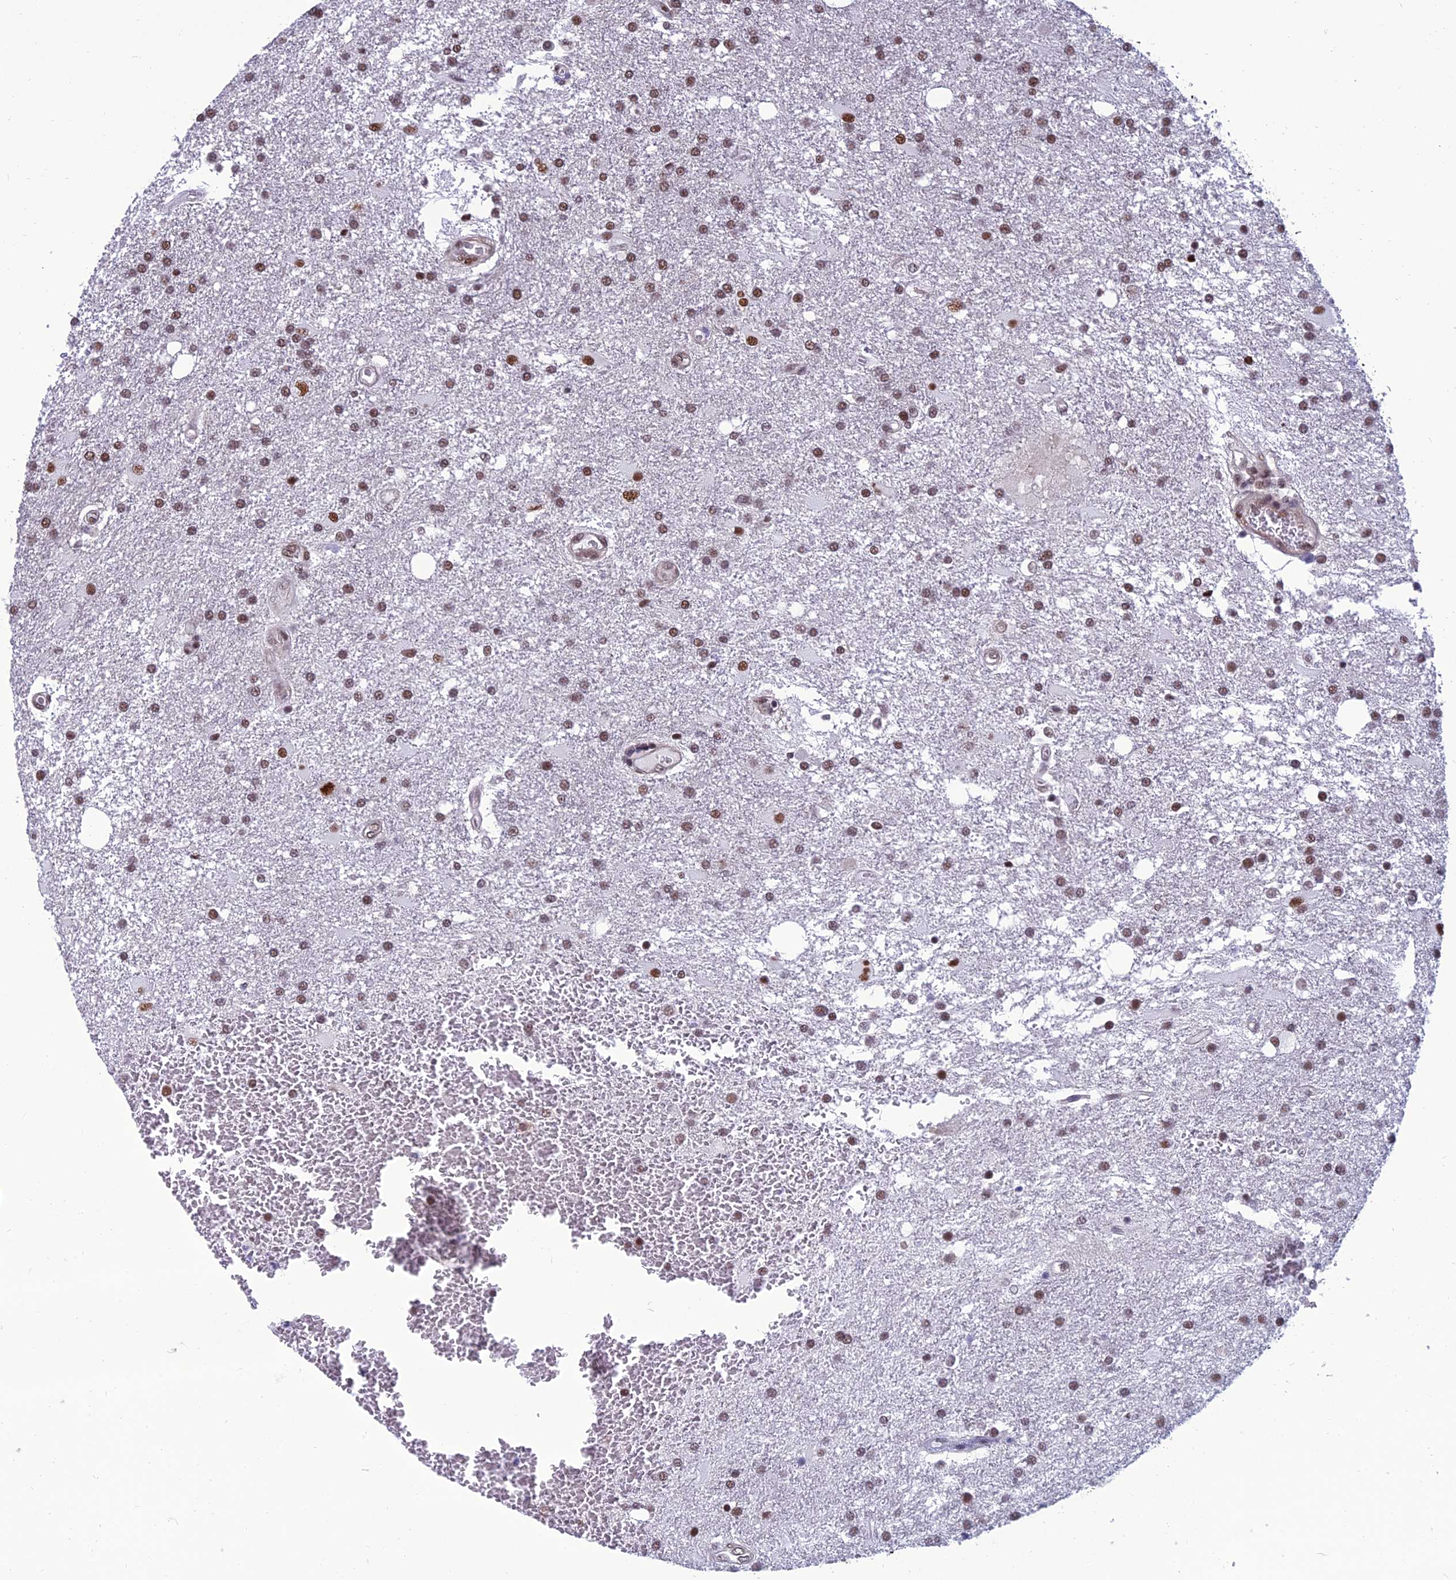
{"staining": {"intensity": "moderate", "quantity": ">75%", "location": "nuclear"}, "tissue": "glioma", "cell_type": "Tumor cells", "image_type": "cancer", "snomed": [{"axis": "morphology", "description": "Glioma, malignant, Low grade"}, {"axis": "topography", "description": "Brain"}], "caption": "Protein staining demonstrates moderate nuclear positivity in approximately >75% of tumor cells in glioma. (DAB (3,3'-diaminobenzidine) IHC, brown staining for protein, blue staining for nuclei).", "gene": "RSRC1", "patient": {"sex": "male", "age": 66}}